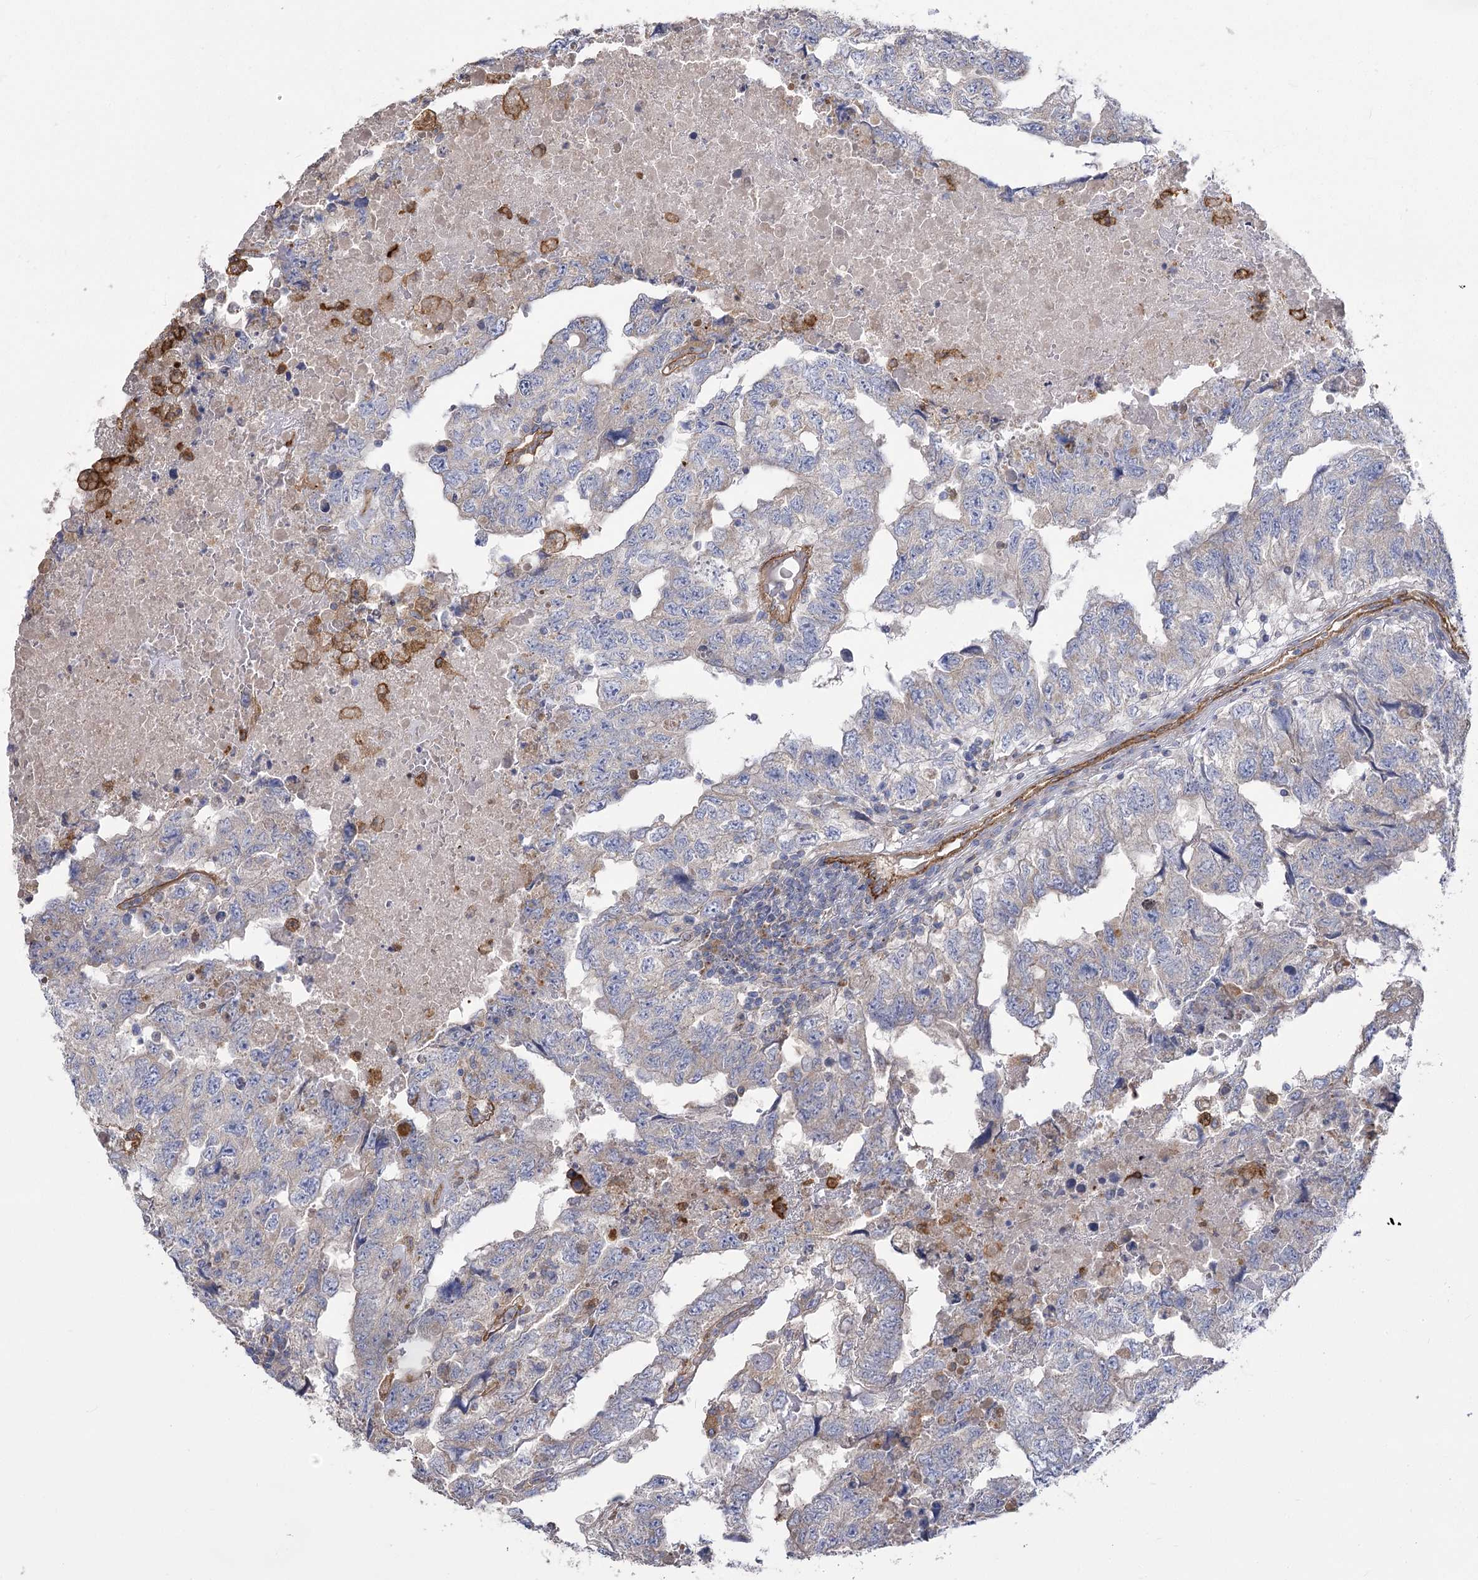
{"staining": {"intensity": "negative", "quantity": "none", "location": "none"}, "tissue": "testis cancer", "cell_type": "Tumor cells", "image_type": "cancer", "snomed": [{"axis": "morphology", "description": "Carcinoma, Embryonal, NOS"}, {"axis": "topography", "description": "Testis"}], "caption": "A histopathology image of testis cancer stained for a protein reveals no brown staining in tumor cells.", "gene": "RMDN2", "patient": {"sex": "male", "age": 36}}